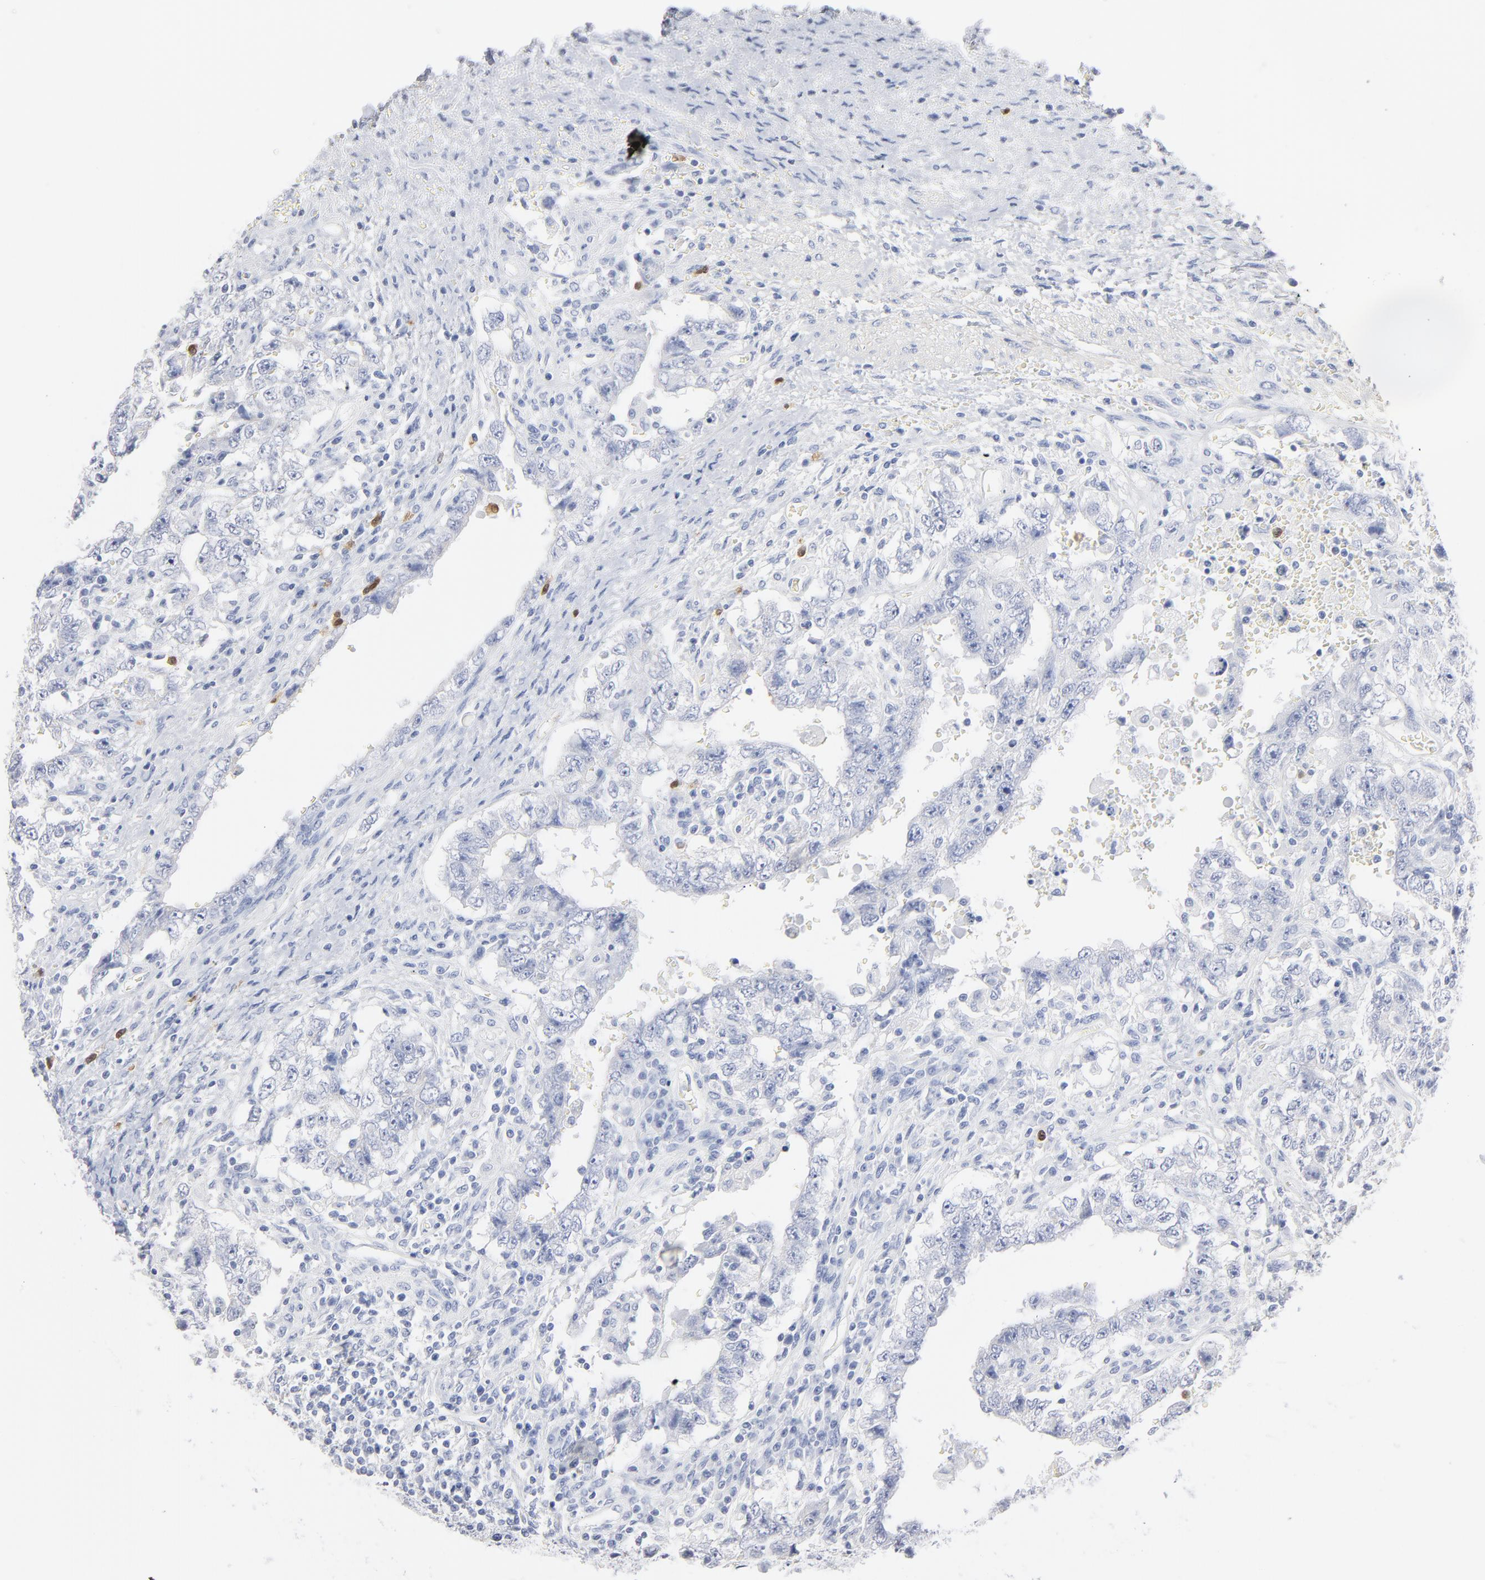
{"staining": {"intensity": "negative", "quantity": "none", "location": "none"}, "tissue": "testis cancer", "cell_type": "Tumor cells", "image_type": "cancer", "snomed": [{"axis": "morphology", "description": "Carcinoma, Embryonal, NOS"}, {"axis": "topography", "description": "Testis"}], "caption": "Embryonal carcinoma (testis) was stained to show a protein in brown. There is no significant expression in tumor cells.", "gene": "AGTR1", "patient": {"sex": "male", "age": 26}}